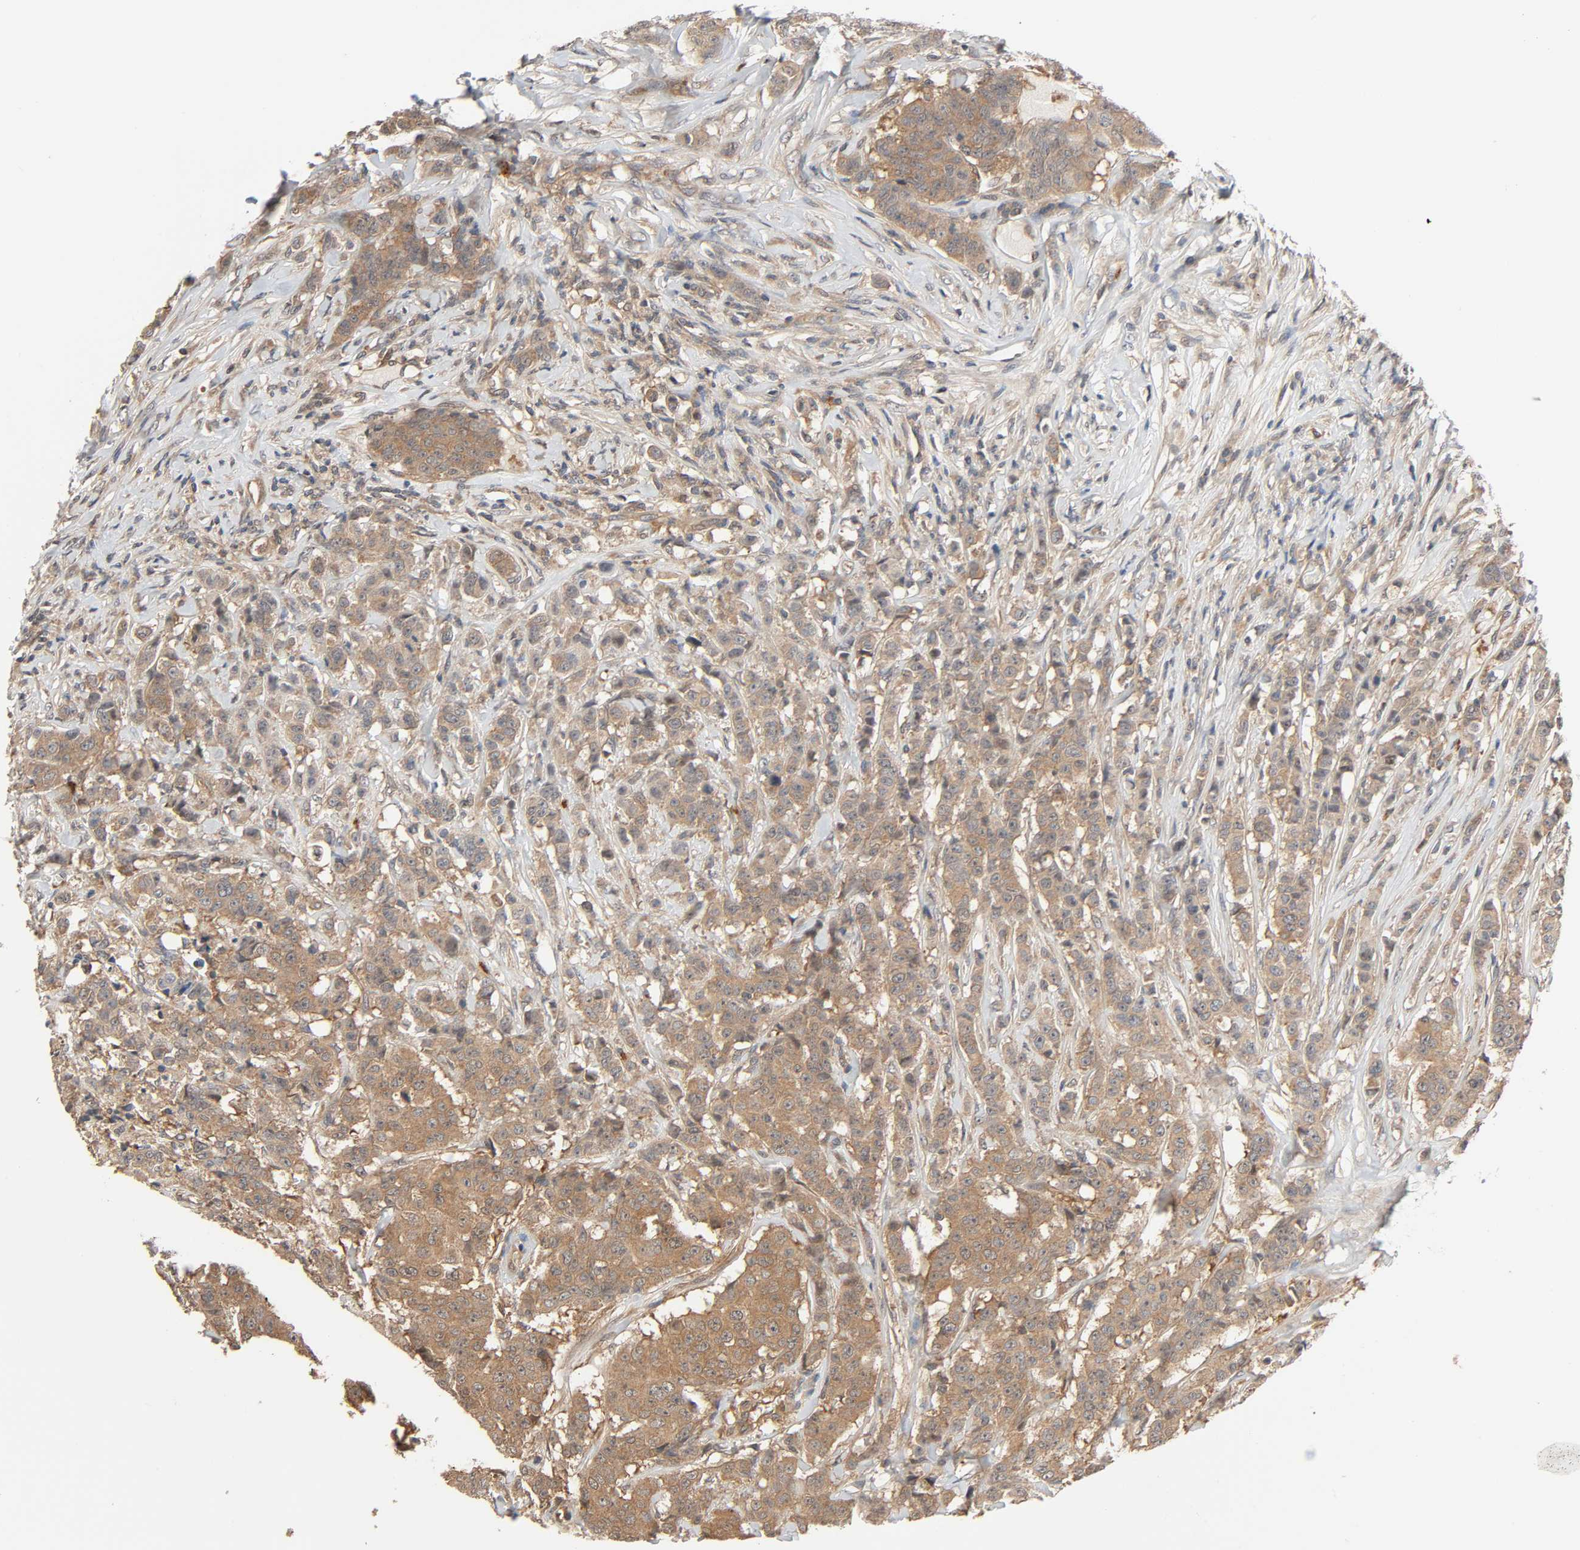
{"staining": {"intensity": "moderate", "quantity": ">75%", "location": "cytoplasmic/membranous"}, "tissue": "breast cancer", "cell_type": "Tumor cells", "image_type": "cancer", "snomed": [{"axis": "morphology", "description": "Duct carcinoma"}, {"axis": "topography", "description": "Breast"}], "caption": "Moderate cytoplasmic/membranous staining for a protein is identified in approximately >75% of tumor cells of breast cancer using immunohistochemistry (IHC).", "gene": "PPP2R1B", "patient": {"sex": "female", "age": 40}}